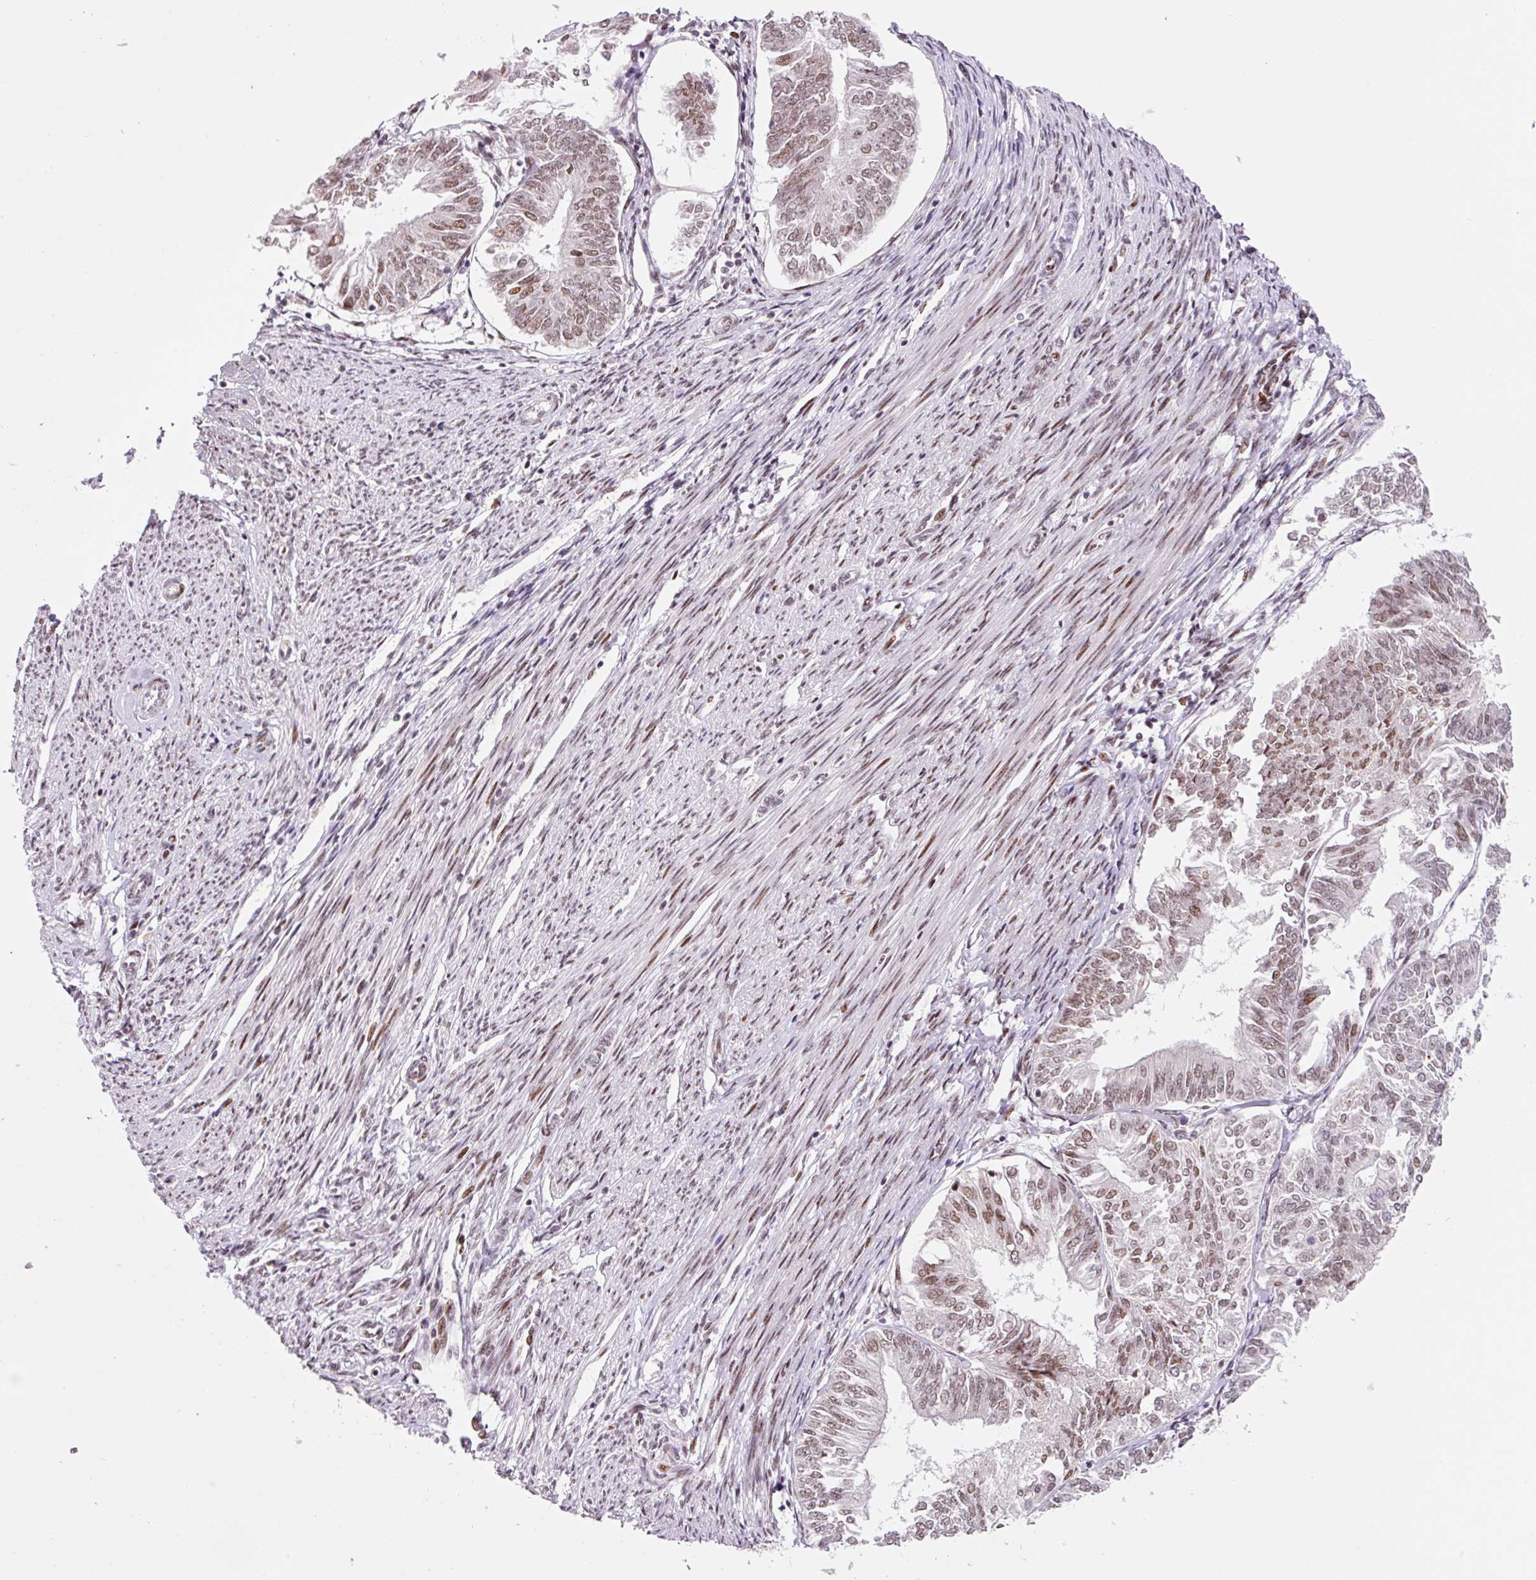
{"staining": {"intensity": "moderate", "quantity": ">75%", "location": "nuclear"}, "tissue": "endometrial cancer", "cell_type": "Tumor cells", "image_type": "cancer", "snomed": [{"axis": "morphology", "description": "Adenocarcinoma, NOS"}, {"axis": "topography", "description": "Endometrium"}], "caption": "There is medium levels of moderate nuclear staining in tumor cells of endometrial cancer (adenocarcinoma), as demonstrated by immunohistochemical staining (brown color).", "gene": "CCNL2", "patient": {"sex": "female", "age": 58}}